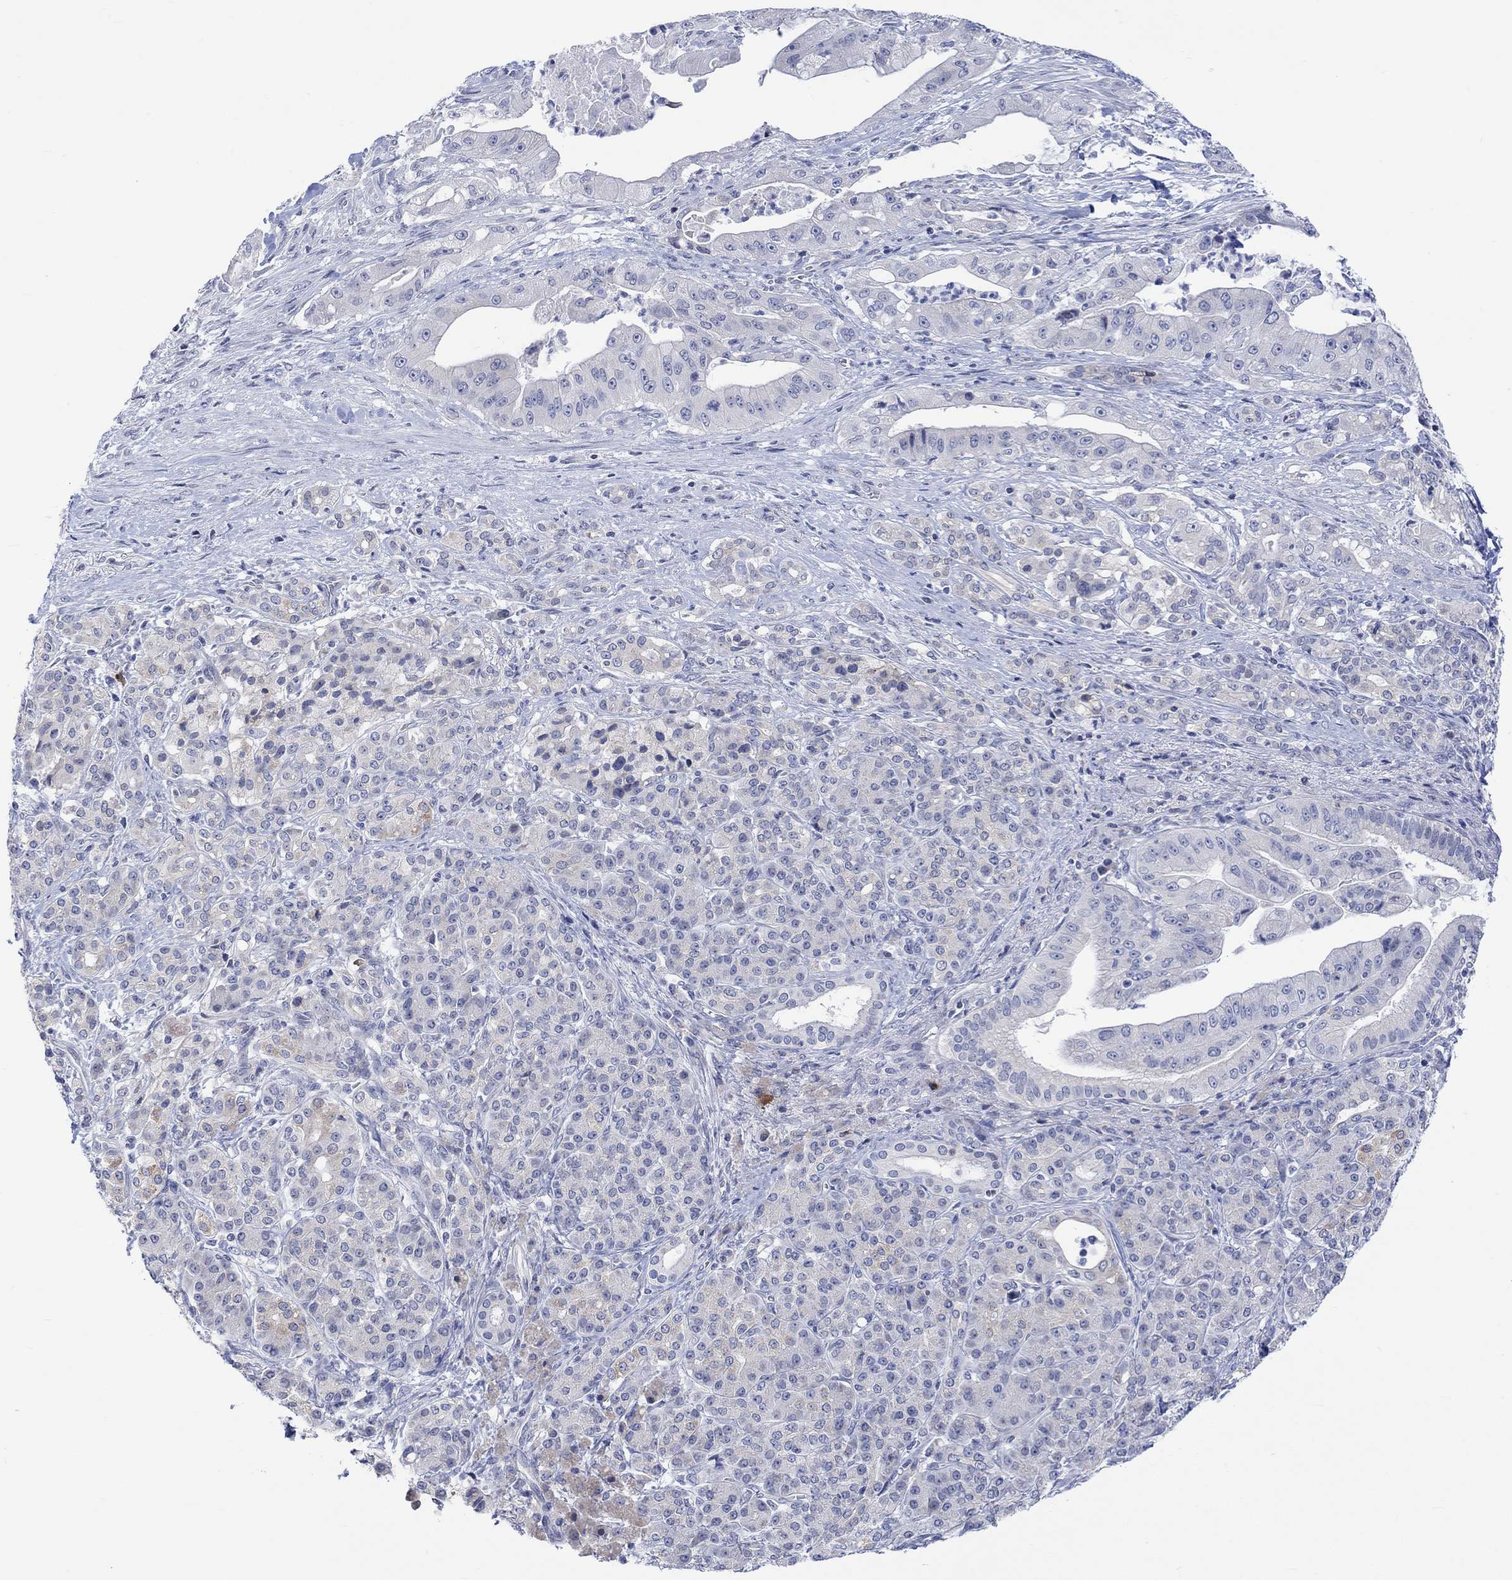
{"staining": {"intensity": "negative", "quantity": "none", "location": "none"}, "tissue": "pancreatic cancer", "cell_type": "Tumor cells", "image_type": "cancer", "snomed": [{"axis": "morphology", "description": "Normal tissue, NOS"}, {"axis": "morphology", "description": "Inflammation, NOS"}, {"axis": "morphology", "description": "Adenocarcinoma, NOS"}, {"axis": "topography", "description": "Pancreas"}], "caption": "This image is of pancreatic adenocarcinoma stained with immunohistochemistry to label a protein in brown with the nuclei are counter-stained blue. There is no expression in tumor cells.", "gene": "DCX", "patient": {"sex": "male", "age": 57}}